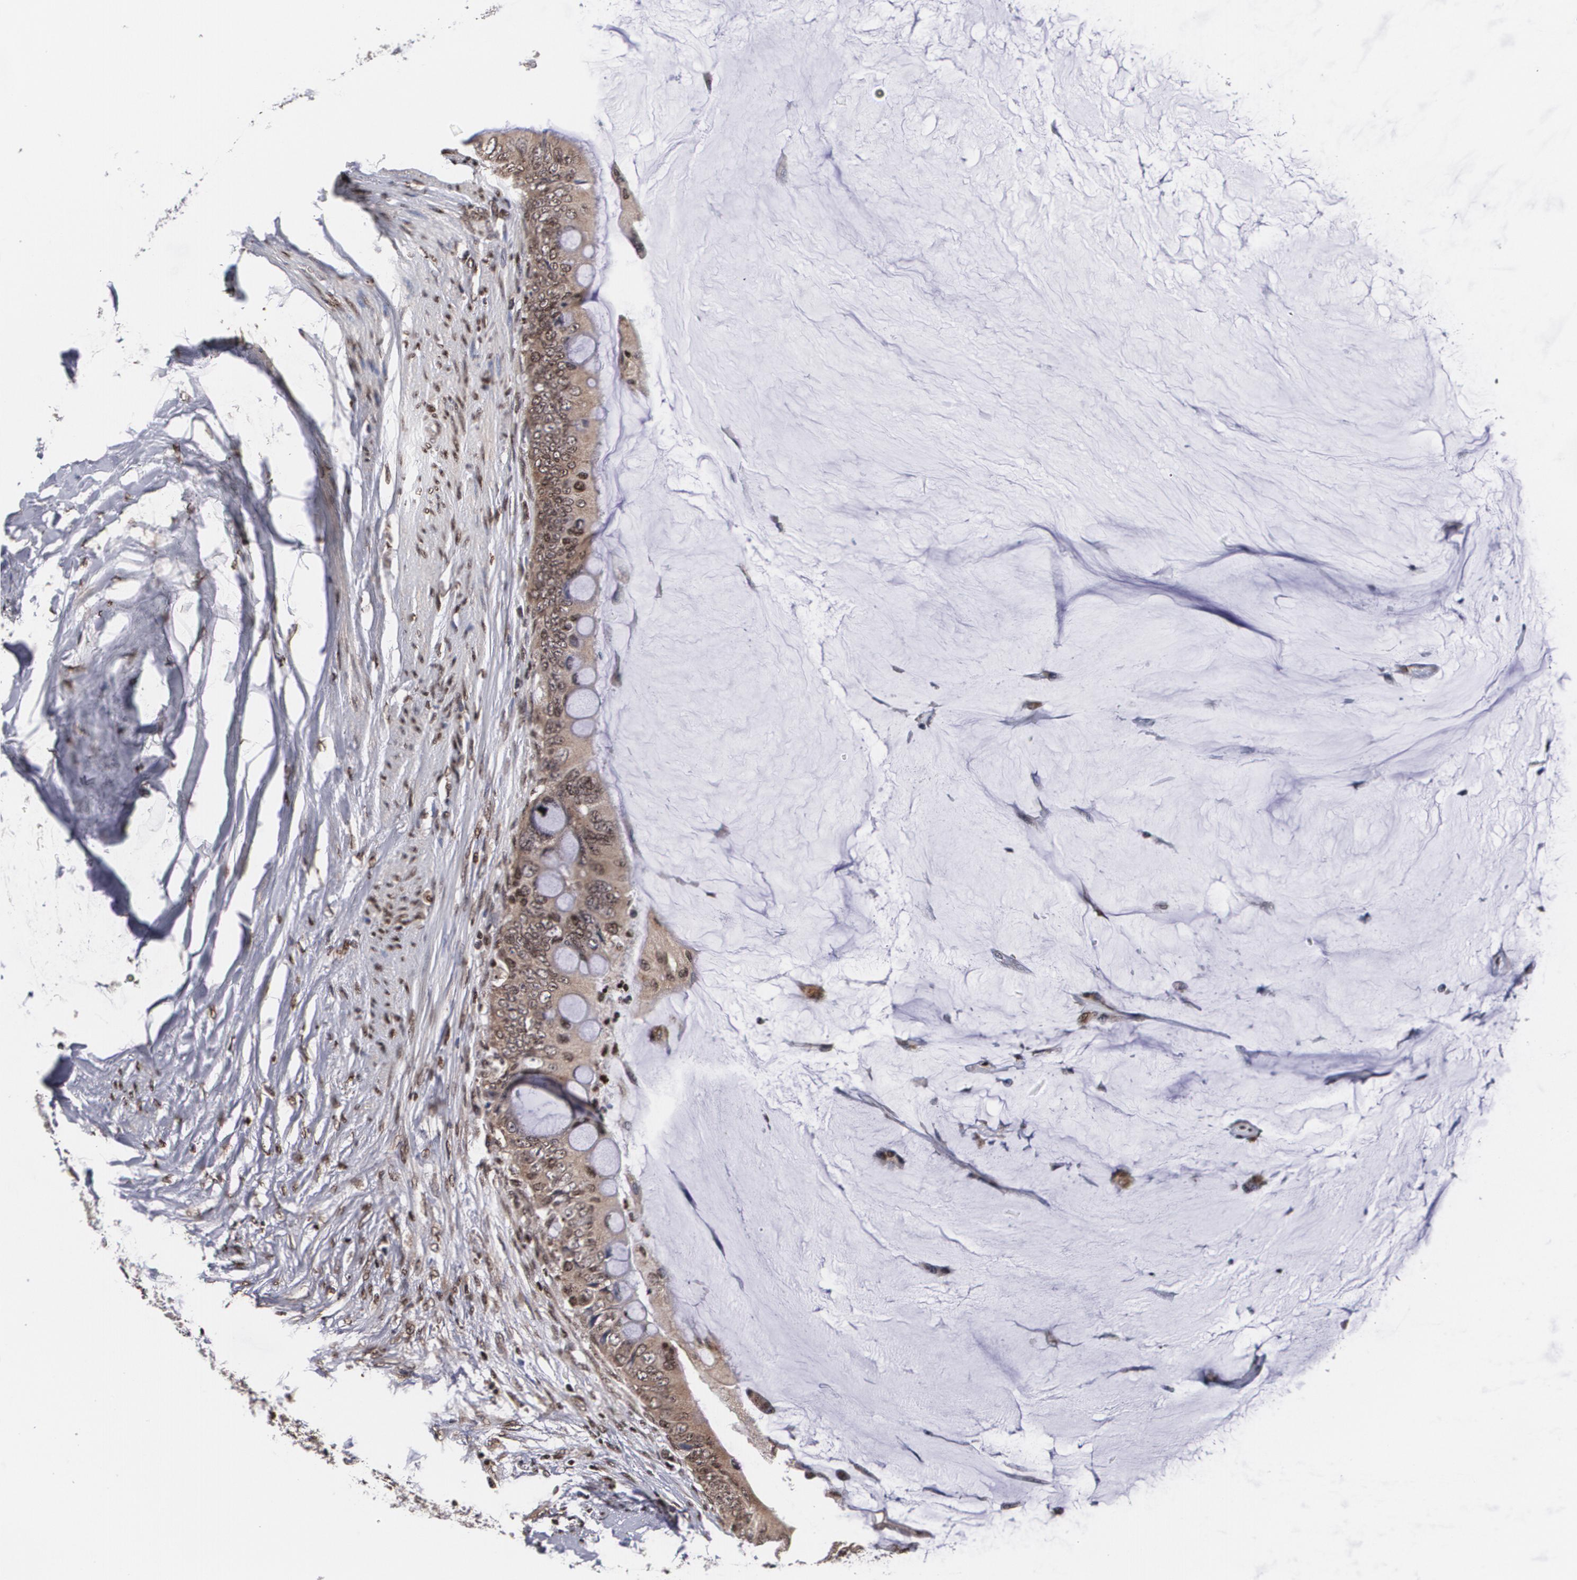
{"staining": {"intensity": "moderate", "quantity": ">75%", "location": "cytoplasmic/membranous,nuclear"}, "tissue": "colorectal cancer", "cell_type": "Tumor cells", "image_type": "cancer", "snomed": [{"axis": "morphology", "description": "Normal tissue, NOS"}, {"axis": "morphology", "description": "Adenocarcinoma, NOS"}, {"axis": "topography", "description": "Rectum"}, {"axis": "topography", "description": "Peripheral nerve tissue"}], "caption": "Immunohistochemical staining of human colorectal cancer (adenocarcinoma) reveals medium levels of moderate cytoplasmic/membranous and nuclear protein expression in approximately >75% of tumor cells.", "gene": "MVP", "patient": {"sex": "female", "age": 77}}